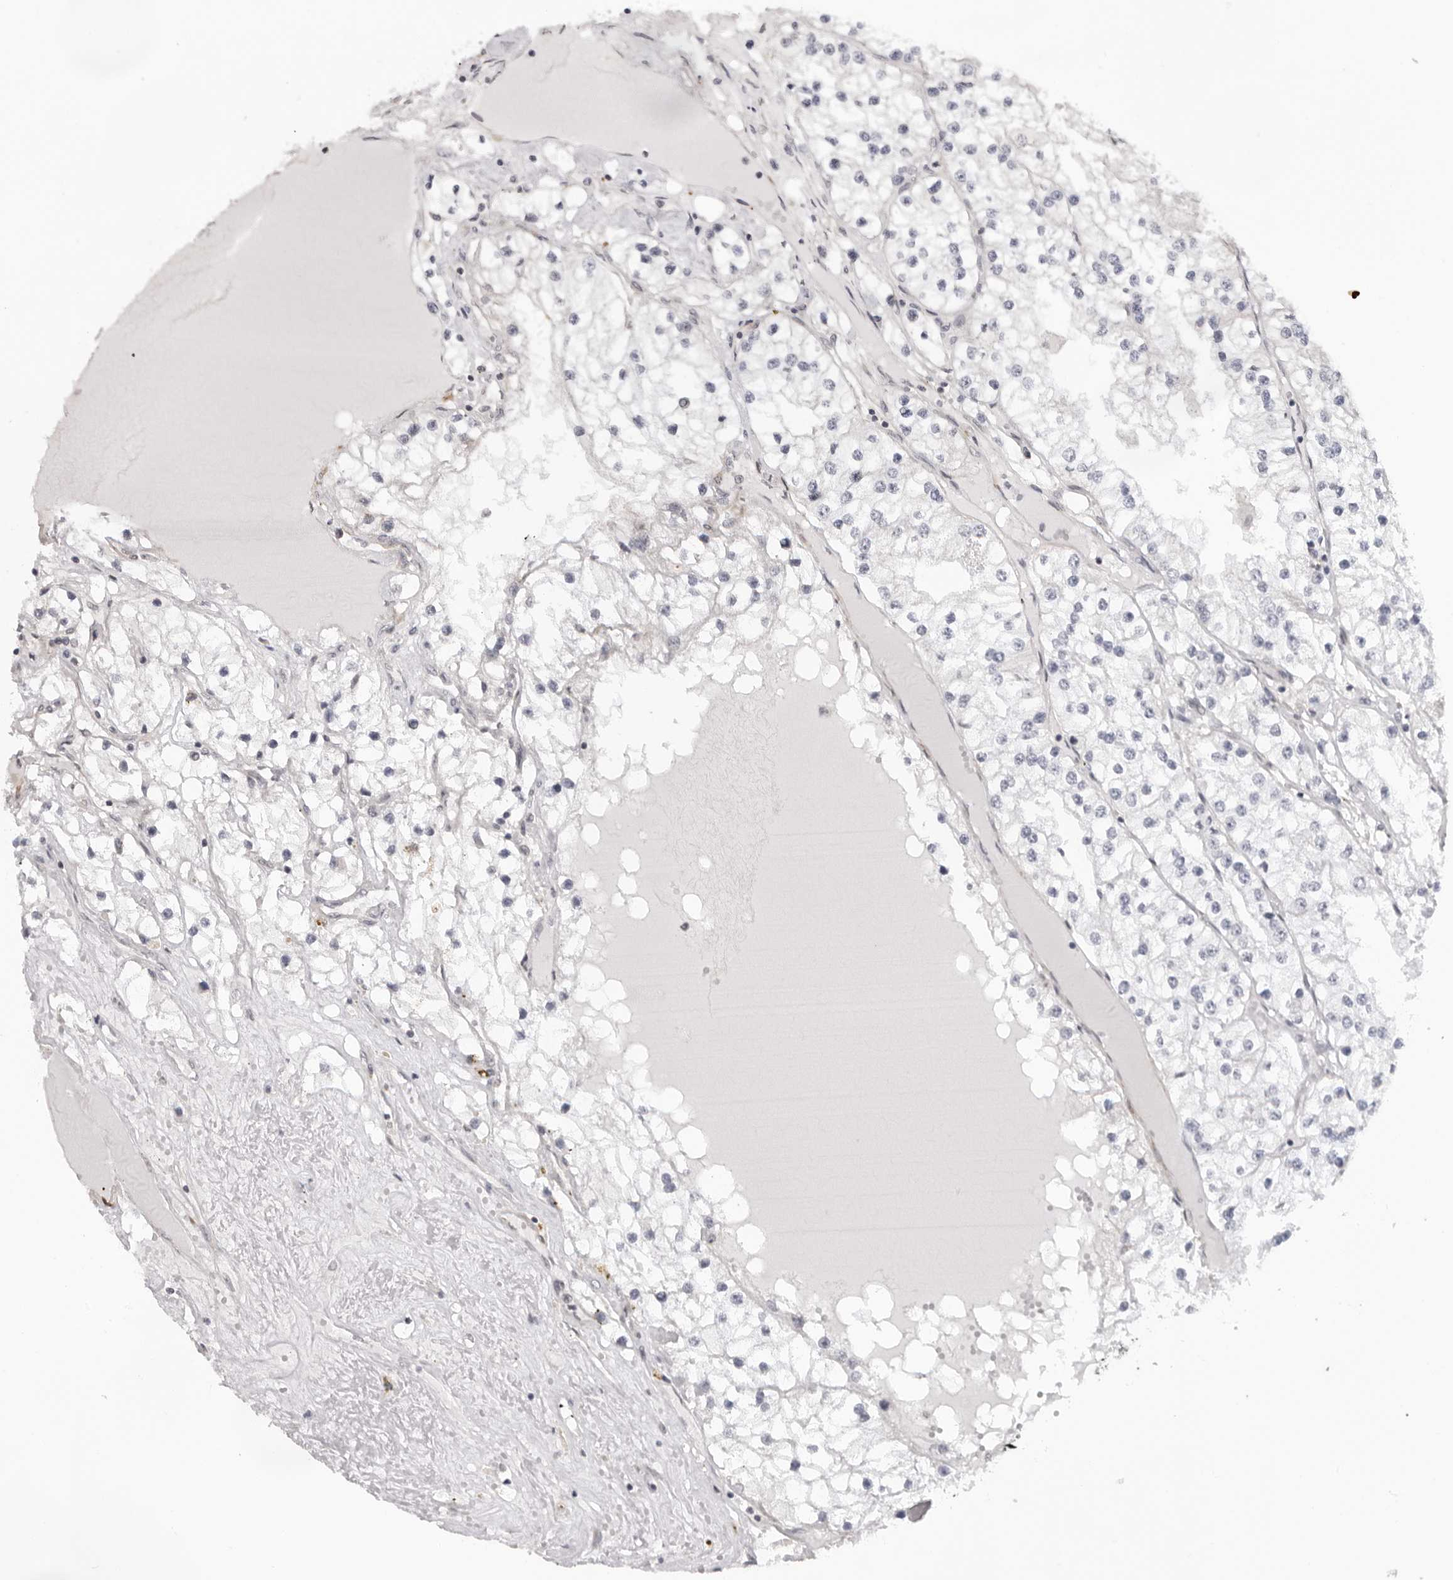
{"staining": {"intensity": "negative", "quantity": "none", "location": "none"}, "tissue": "renal cancer", "cell_type": "Tumor cells", "image_type": "cancer", "snomed": [{"axis": "morphology", "description": "Adenocarcinoma, NOS"}, {"axis": "topography", "description": "Kidney"}], "caption": "There is no significant positivity in tumor cells of renal cancer.", "gene": "SRGAP2", "patient": {"sex": "male", "age": 68}}